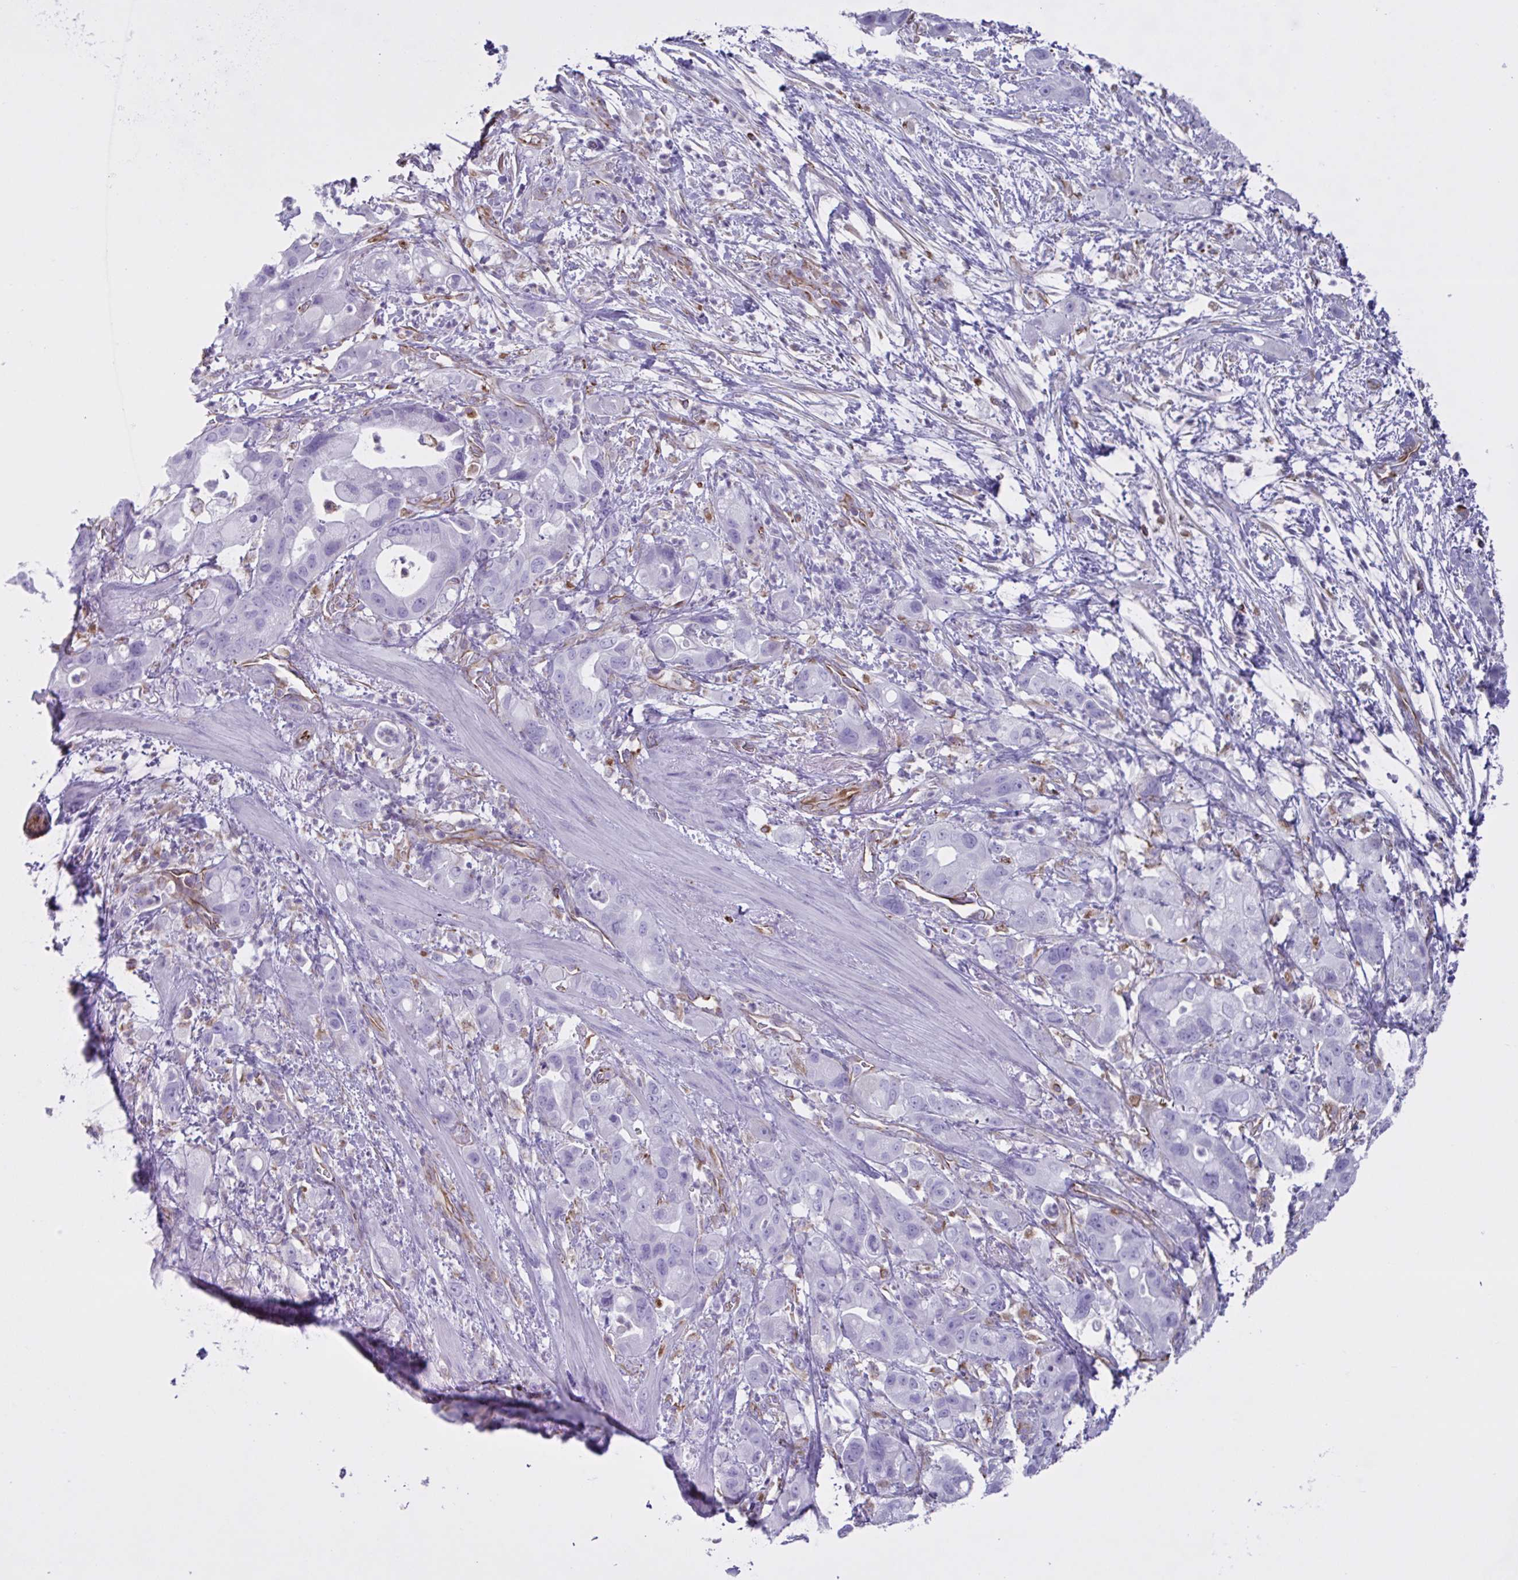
{"staining": {"intensity": "negative", "quantity": "none", "location": "none"}, "tissue": "pancreatic cancer", "cell_type": "Tumor cells", "image_type": "cancer", "snomed": [{"axis": "morphology", "description": "Adenocarcinoma, NOS"}, {"axis": "topography", "description": "Pancreas"}], "caption": "Tumor cells show no significant positivity in pancreatic cancer (adenocarcinoma). (IHC, brightfield microscopy, high magnification).", "gene": "TMEM86B", "patient": {"sex": "male", "age": 68}}